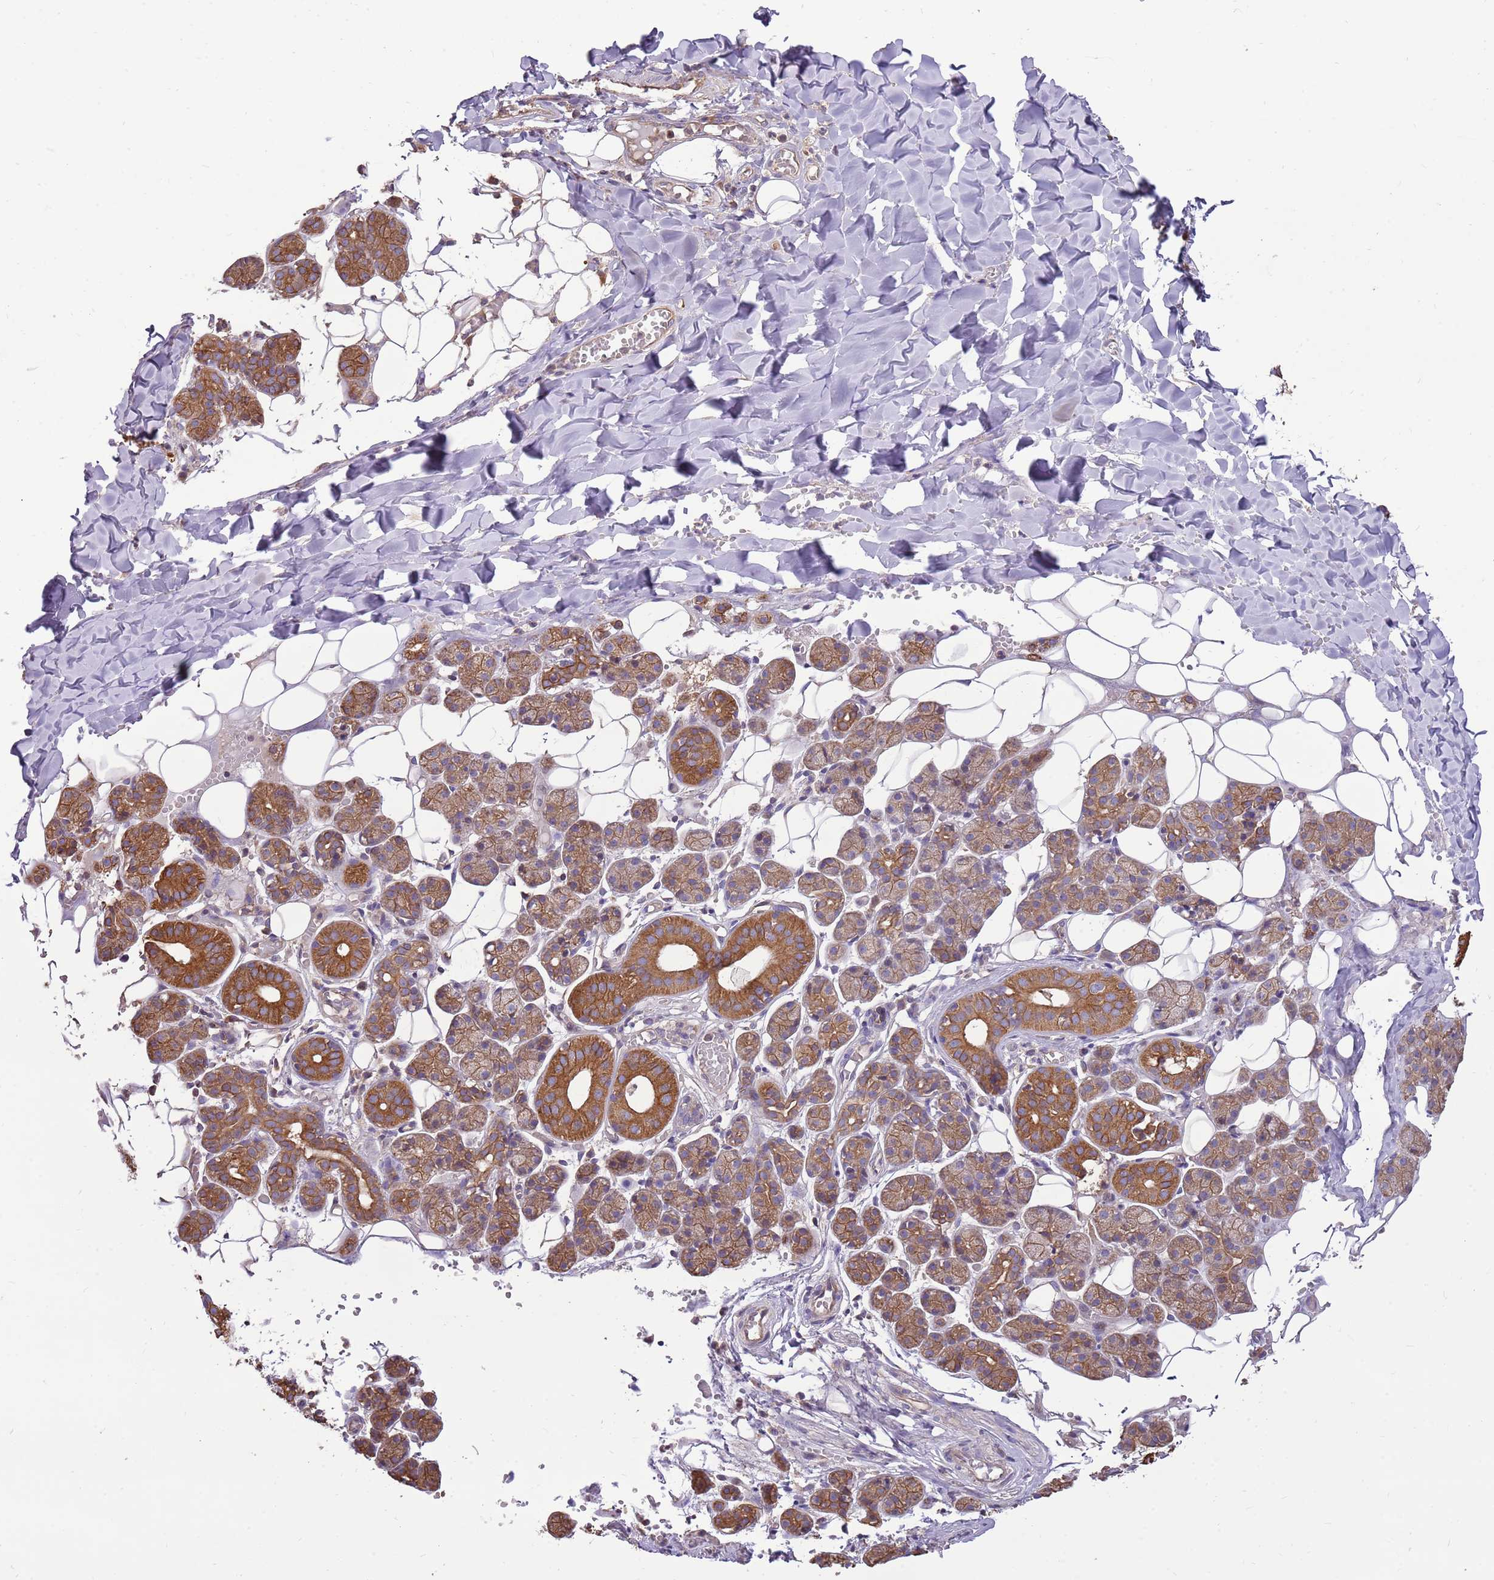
{"staining": {"intensity": "strong", "quantity": "25%-75%", "location": "cytoplasmic/membranous"}, "tissue": "salivary gland", "cell_type": "Glandular cells", "image_type": "normal", "snomed": [{"axis": "morphology", "description": "Normal tissue, NOS"}, {"axis": "topography", "description": "Salivary gland"}], "caption": "Glandular cells display high levels of strong cytoplasmic/membranous positivity in approximately 25%-75% of cells in unremarkable human salivary gland.", "gene": "WASHC4", "patient": {"sex": "female", "age": 33}}